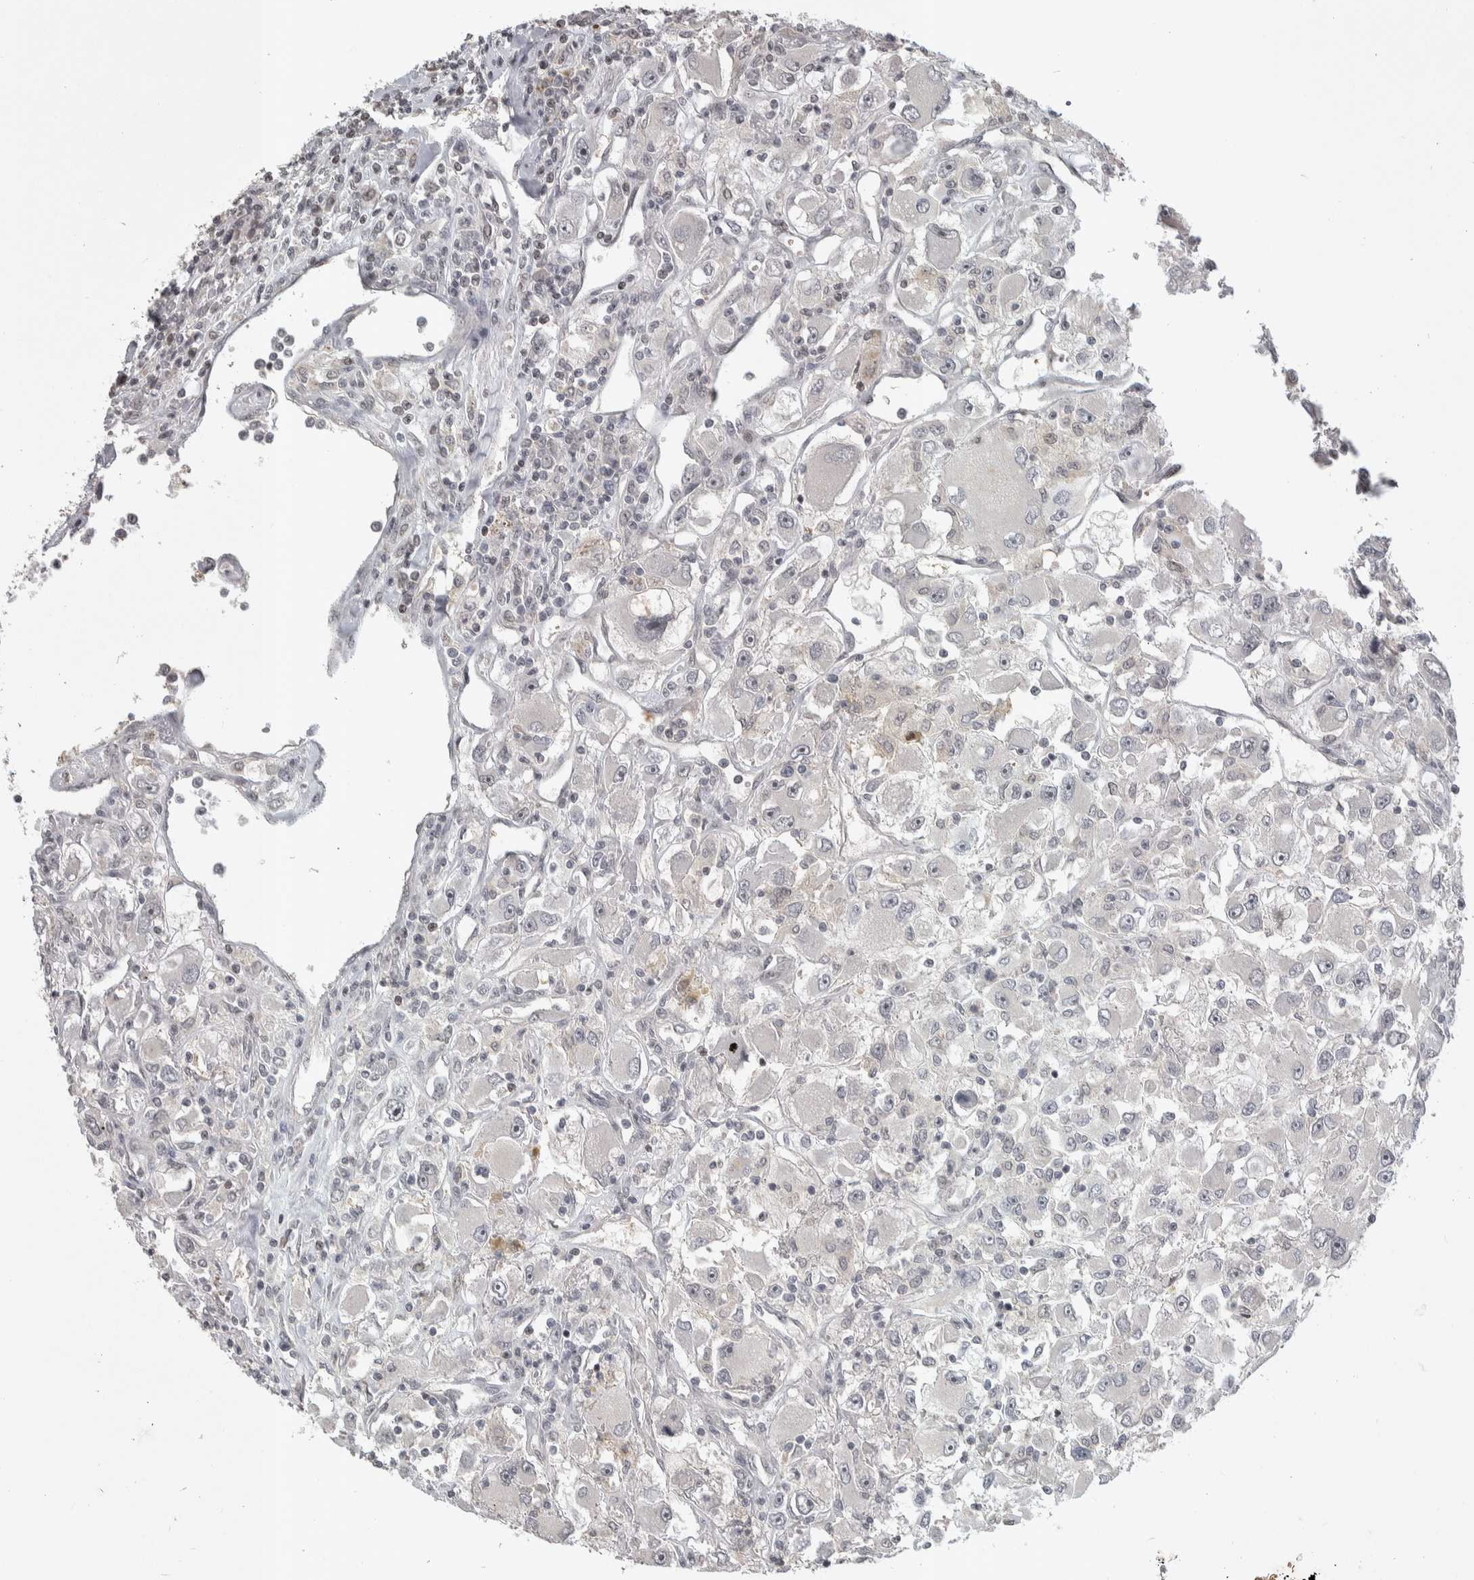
{"staining": {"intensity": "negative", "quantity": "none", "location": "none"}, "tissue": "renal cancer", "cell_type": "Tumor cells", "image_type": "cancer", "snomed": [{"axis": "morphology", "description": "Adenocarcinoma, NOS"}, {"axis": "topography", "description": "Kidney"}], "caption": "There is no significant expression in tumor cells of renal cancer.", "gene": "ZSCAN21", "patient": {"sex": "female", "age": 52}}